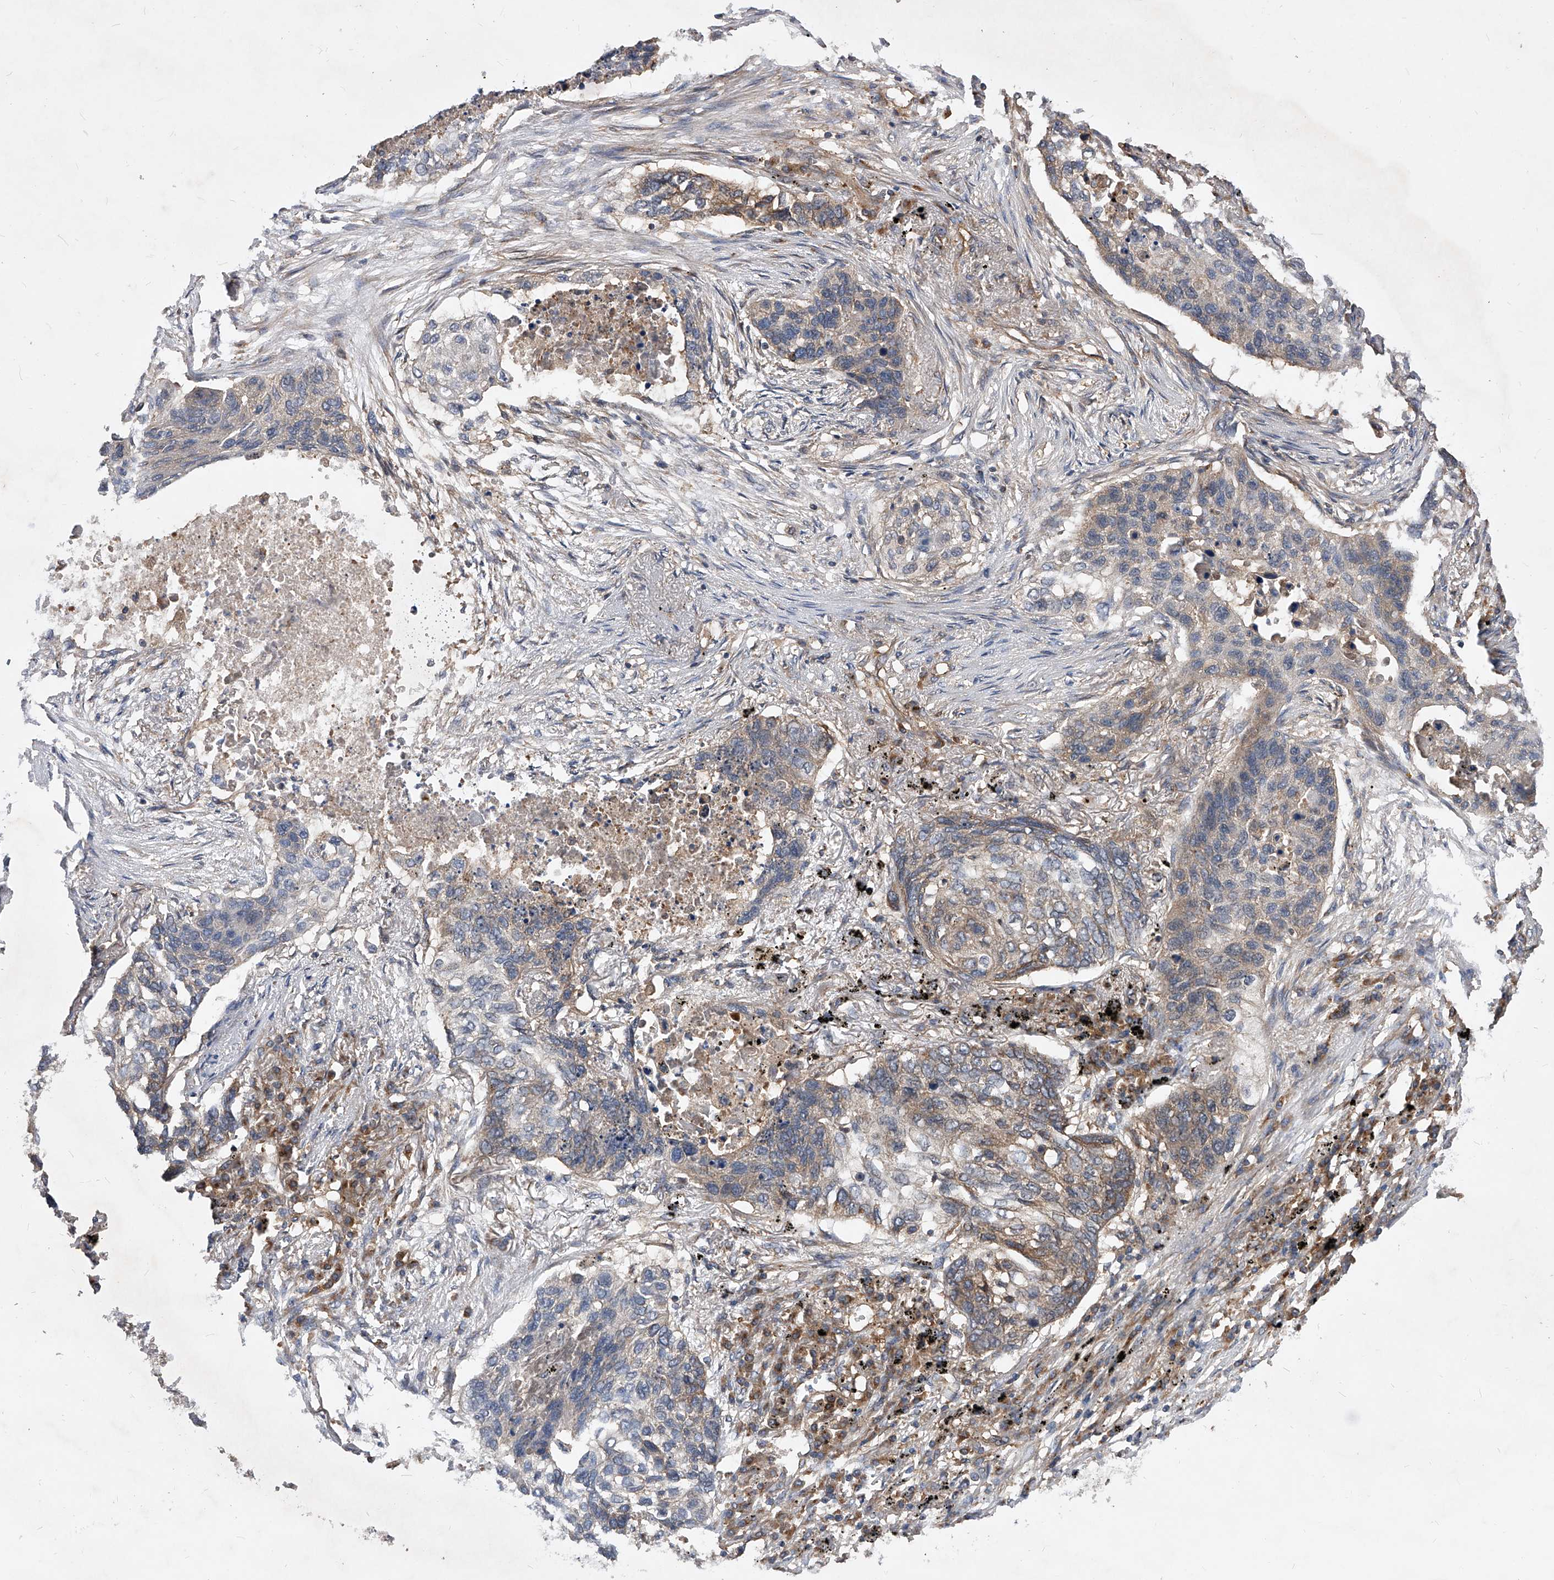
{"staining": {"intensity": "weak", "quantity": "25%-75%", "location": "cytoplasmic/membranous"}, "tissue": "lung cancer", "cell_type": "Tumor cells", "image_type": "cancer", "snomed": [{"axis": "morphology", "description": "Squamous cell carcinoma, NOS"}, {"axis": "topography", "description": "Lung"}], "caption": "Immunohistochemical staining of human squamous cell carcinoma (lung) displays low levels of weak cytoplasmic/membranous protein expression in approximately 25%-75% of tumor cells. (brown staining indicates protein expression, while blue staining denotes nuclei).", "gene": "CFAP410", "patient": {"sex": "female", "age": 63}}